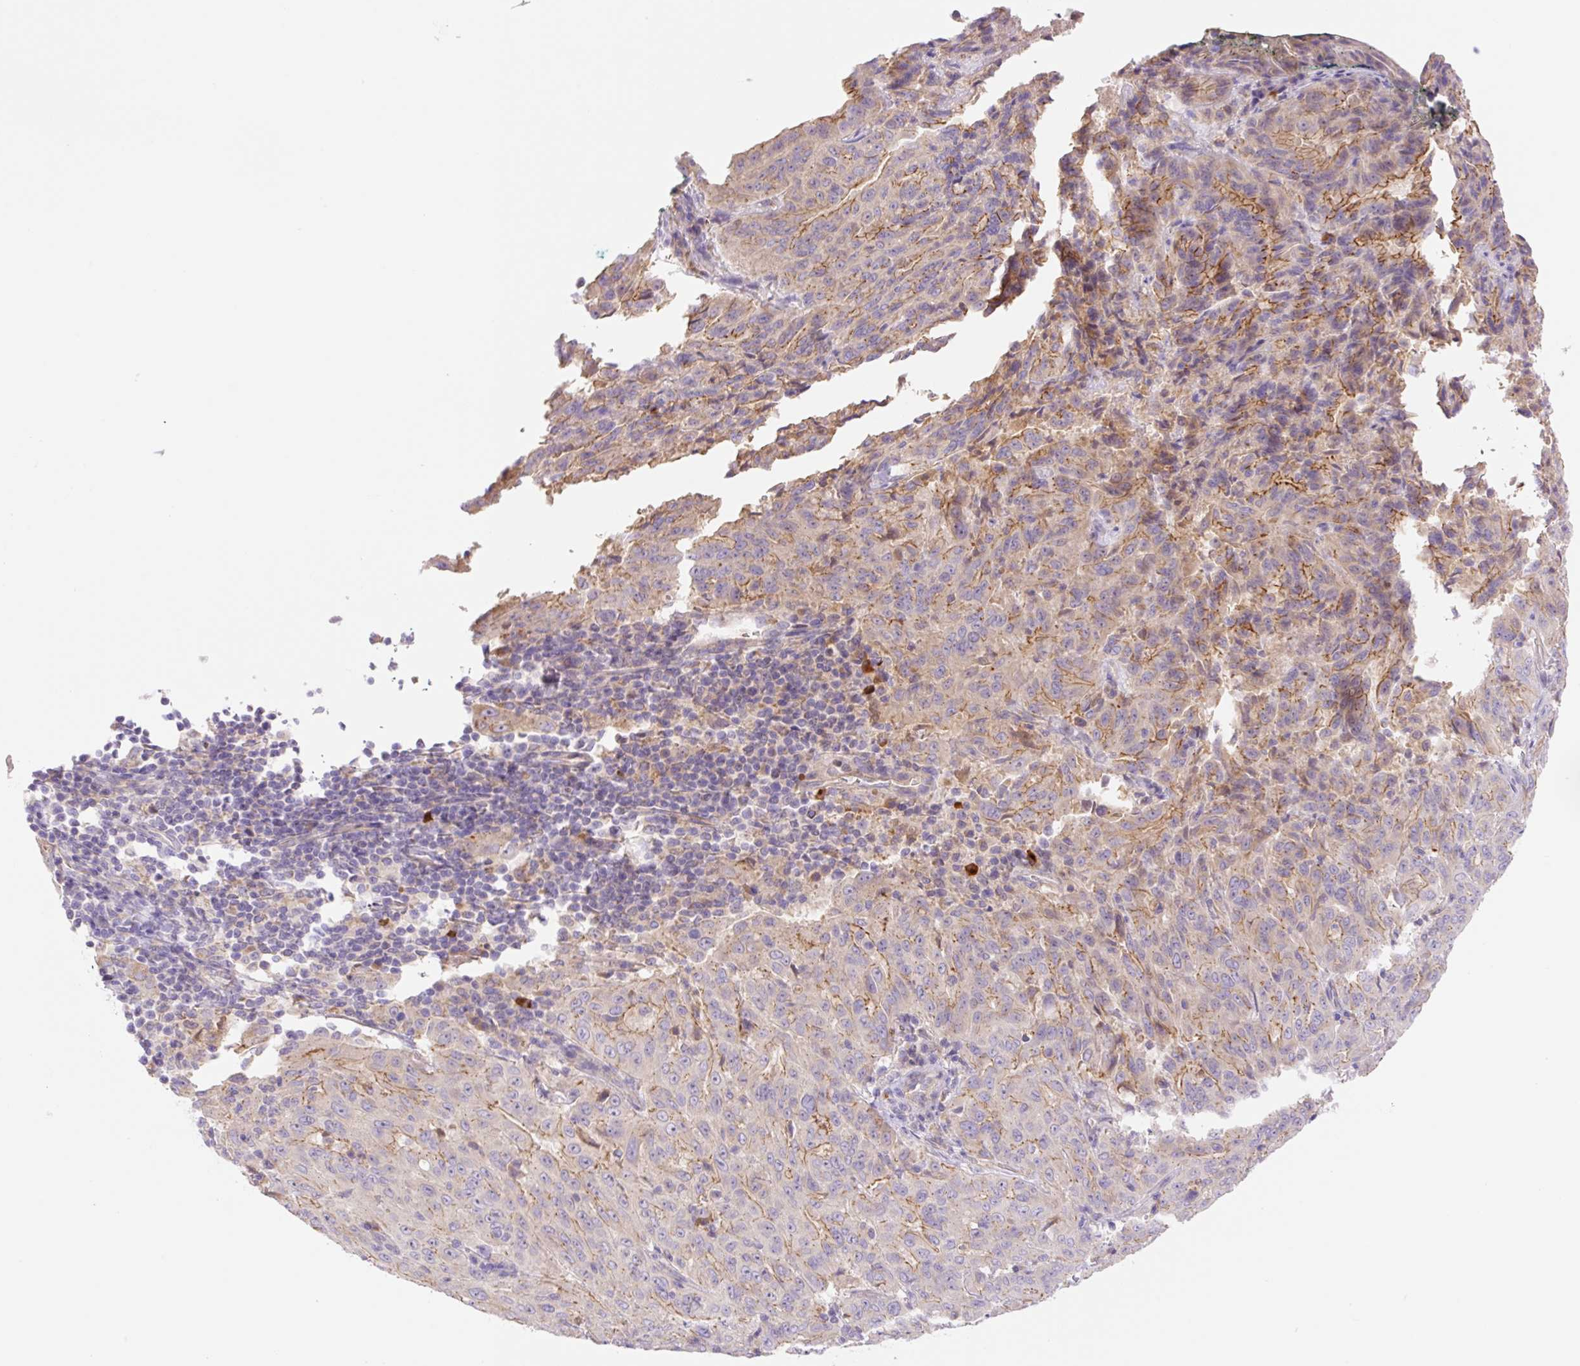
{"staining": {"intensity": "moderate", "quantity": "25%-75%", "location": "cytoplasmic/membranous"}, "tissue": "pancreatic cancer", "cell_type": "Tumor cells", "image_type": "cancer", "snomed": [{"axis": "morphology", "description": "Adenocarcinoma, NOS"}, {"axis": "topography", "description": "Pancreas"}], "caption": "A photomicrograph showing moderate cytoplasmic/membranous positivity in approximately 25%-75% of tumor cells in pancreatic cancer, as visualized by brown immunohistochemical staining.", "gene": "DENND5A", "patient": {"sex": "male", "age": 63}}